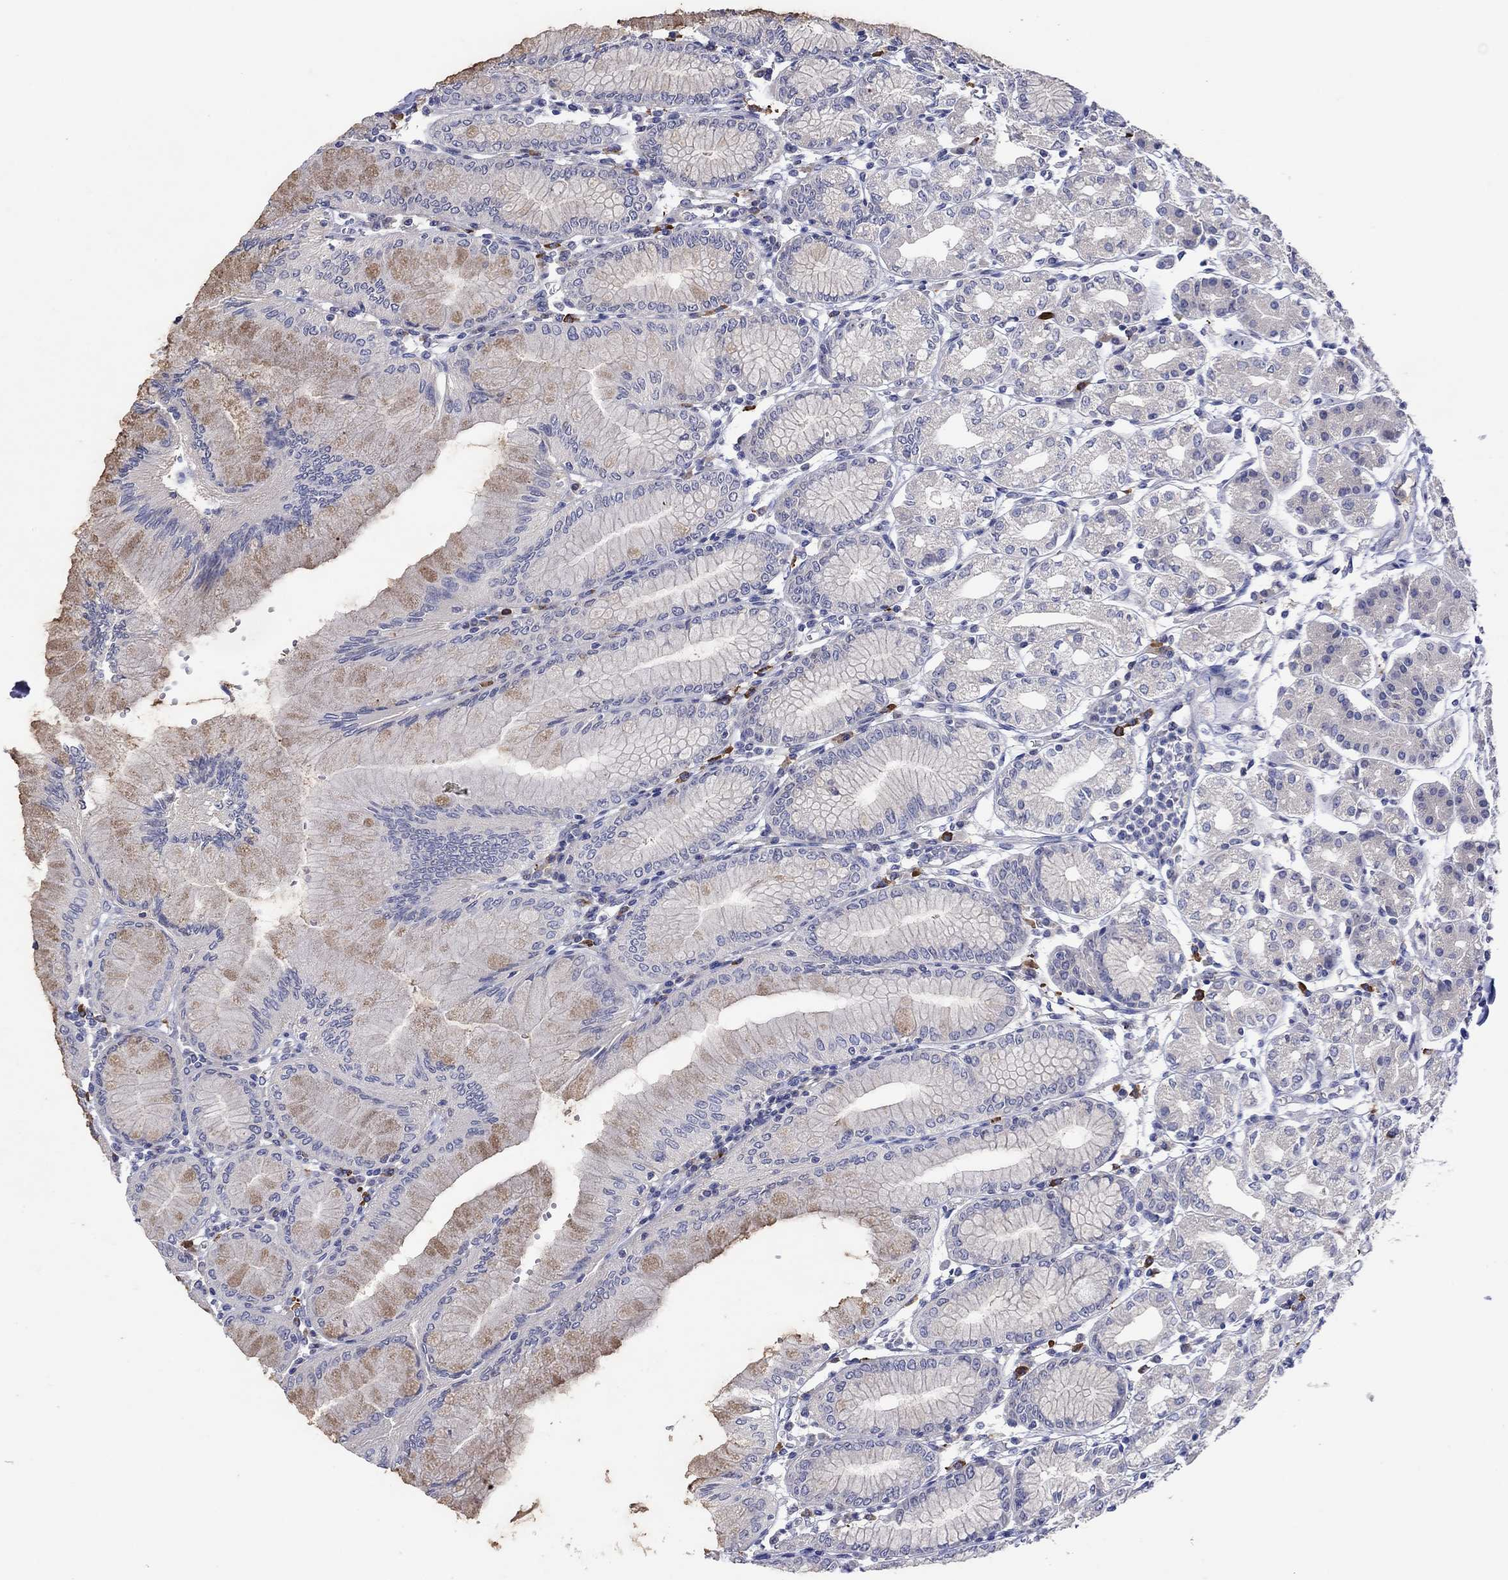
{"staining": {"intensity": "weak", "quantity": "<25%", "location": "cytoplasmic/membranous"}, "tissue": "stomach", "cell_type": "Glandular cells", "image_type": "normal", "snomed": [{"axis": "morphology", "description": "Normal tissue, NOS"}, {"axis": "topography", "description": "Skeletal muscle"}, {"axis": "topography", "description": "Stomach"}], "caption": "High power microscopy photomicrograph of an immunohistochemistry histopathology image of unremarkable stomach, revealing no significant expression in glandular cells. (DAB immunohistochemistry (IHC), high magnification).", "gene": "PLCL2", "patient": {"sex": "female", "age": 57}}